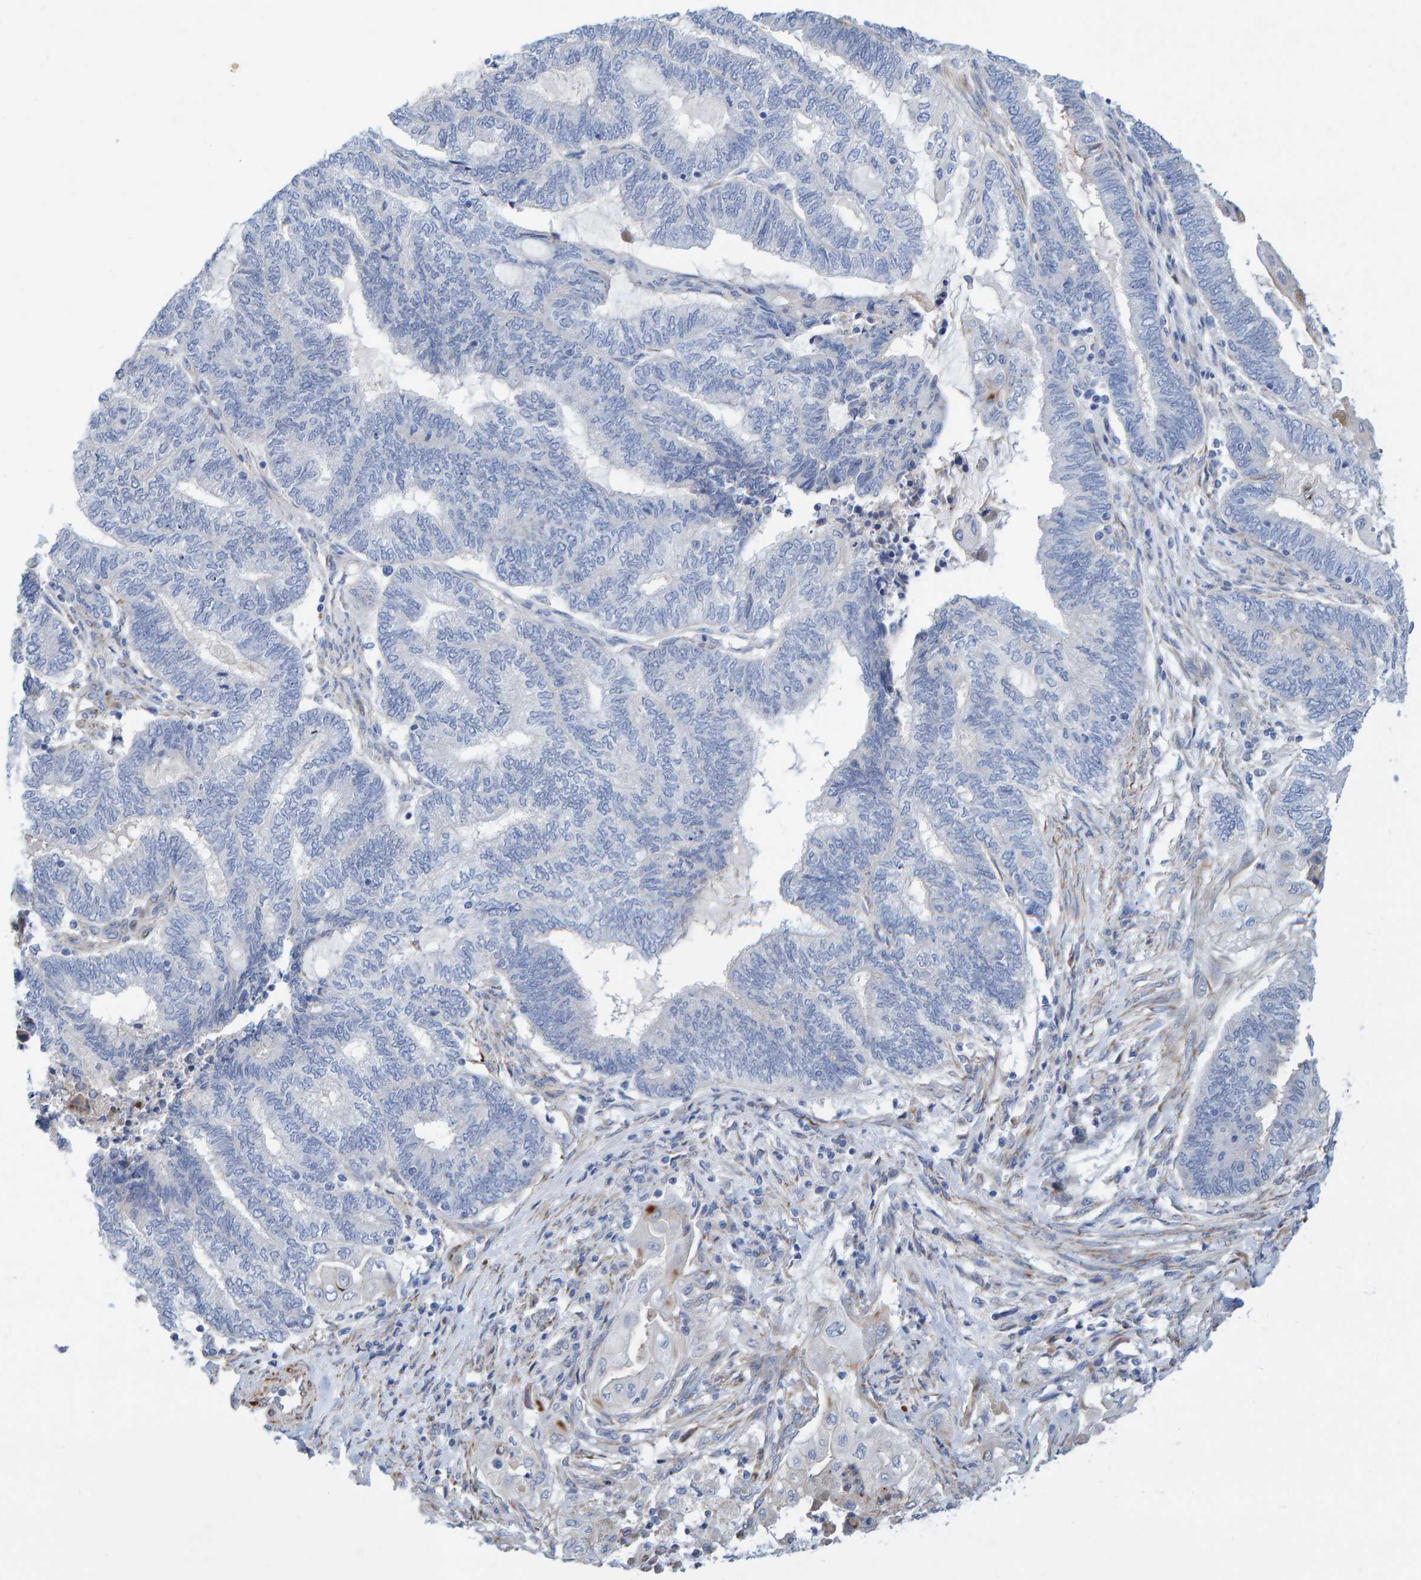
{"staining": {"intensity": "negative", "quantity": "none", "location": "none"}, "tissue": "endometrial cancer", "cell_type": "Tumor cells", "image_type": "cancer", "snomed": [{"axis": "morphology", "description": "Adenocarcinoma, NOS"}, {"axis": "topography", "description": "Uterus"}, {"axis": "topography", "description": "Endometrium"}], "caption": "Endometrial adenocarcinoma stained for a protein using immunohistochemistry (IHC) reveals no staining tumor cells.", "gene": "POLG2", "patient": {"sex": "female", "age": 70}}